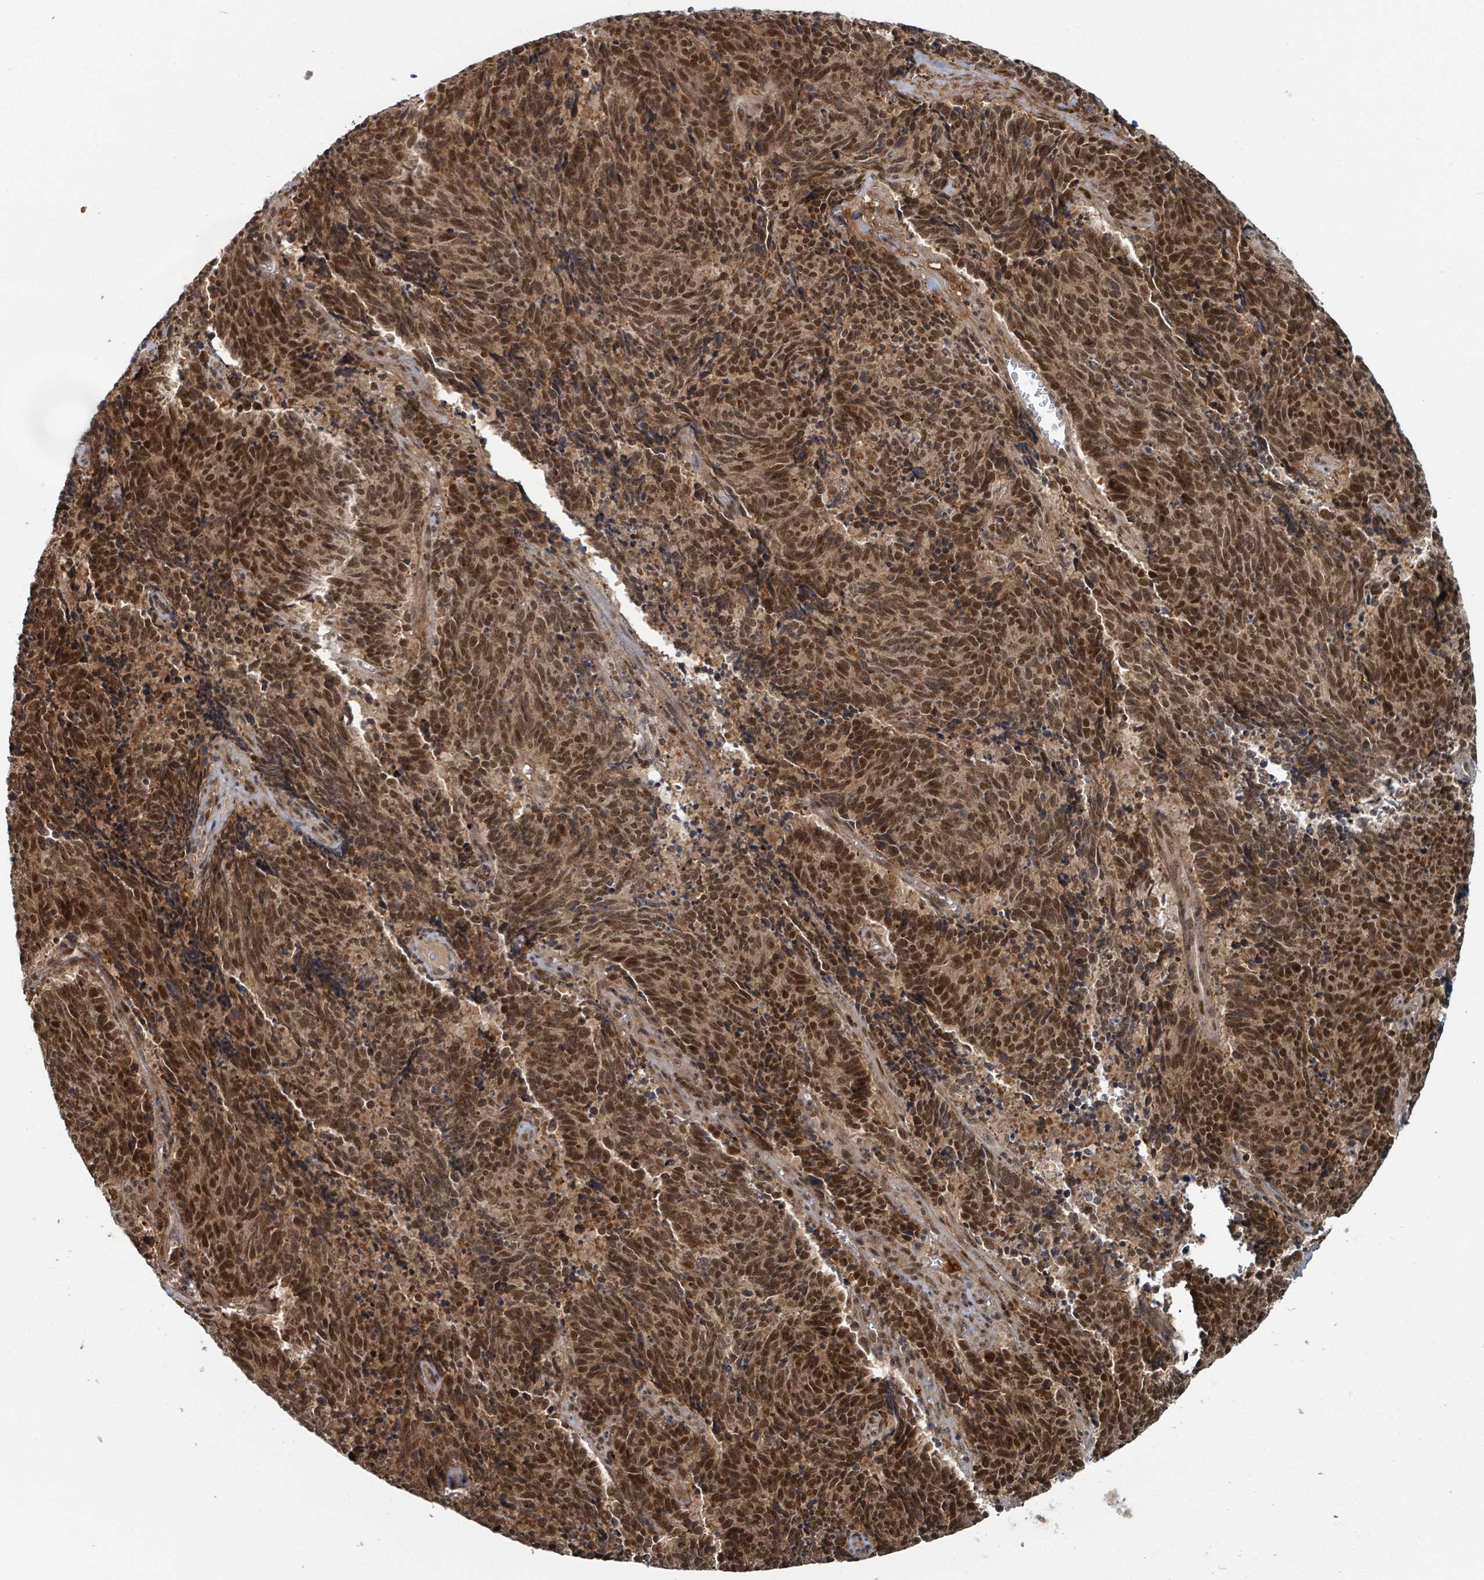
{"staining": {"intensity": "moderate", "quantity": ">75%", "location": "nuclear"}, "tissue": "cervical cancer", "cell_type": "Tumor cells", "image_type": "cancer", "snomed": [{"axis": "morphology", "description": "Squamous cell carcinoma, NOS"}, {"axis": "topography", "description": "Cervix"}], "caption": "Brown immunohistochemical staining in human cervical squamous cell carcinoma exhibits moderate nuclear expression in approximately >75% of tumor cells.", "gene": "GTF3C1", "patient": {"sex": "female", "age": 29}}